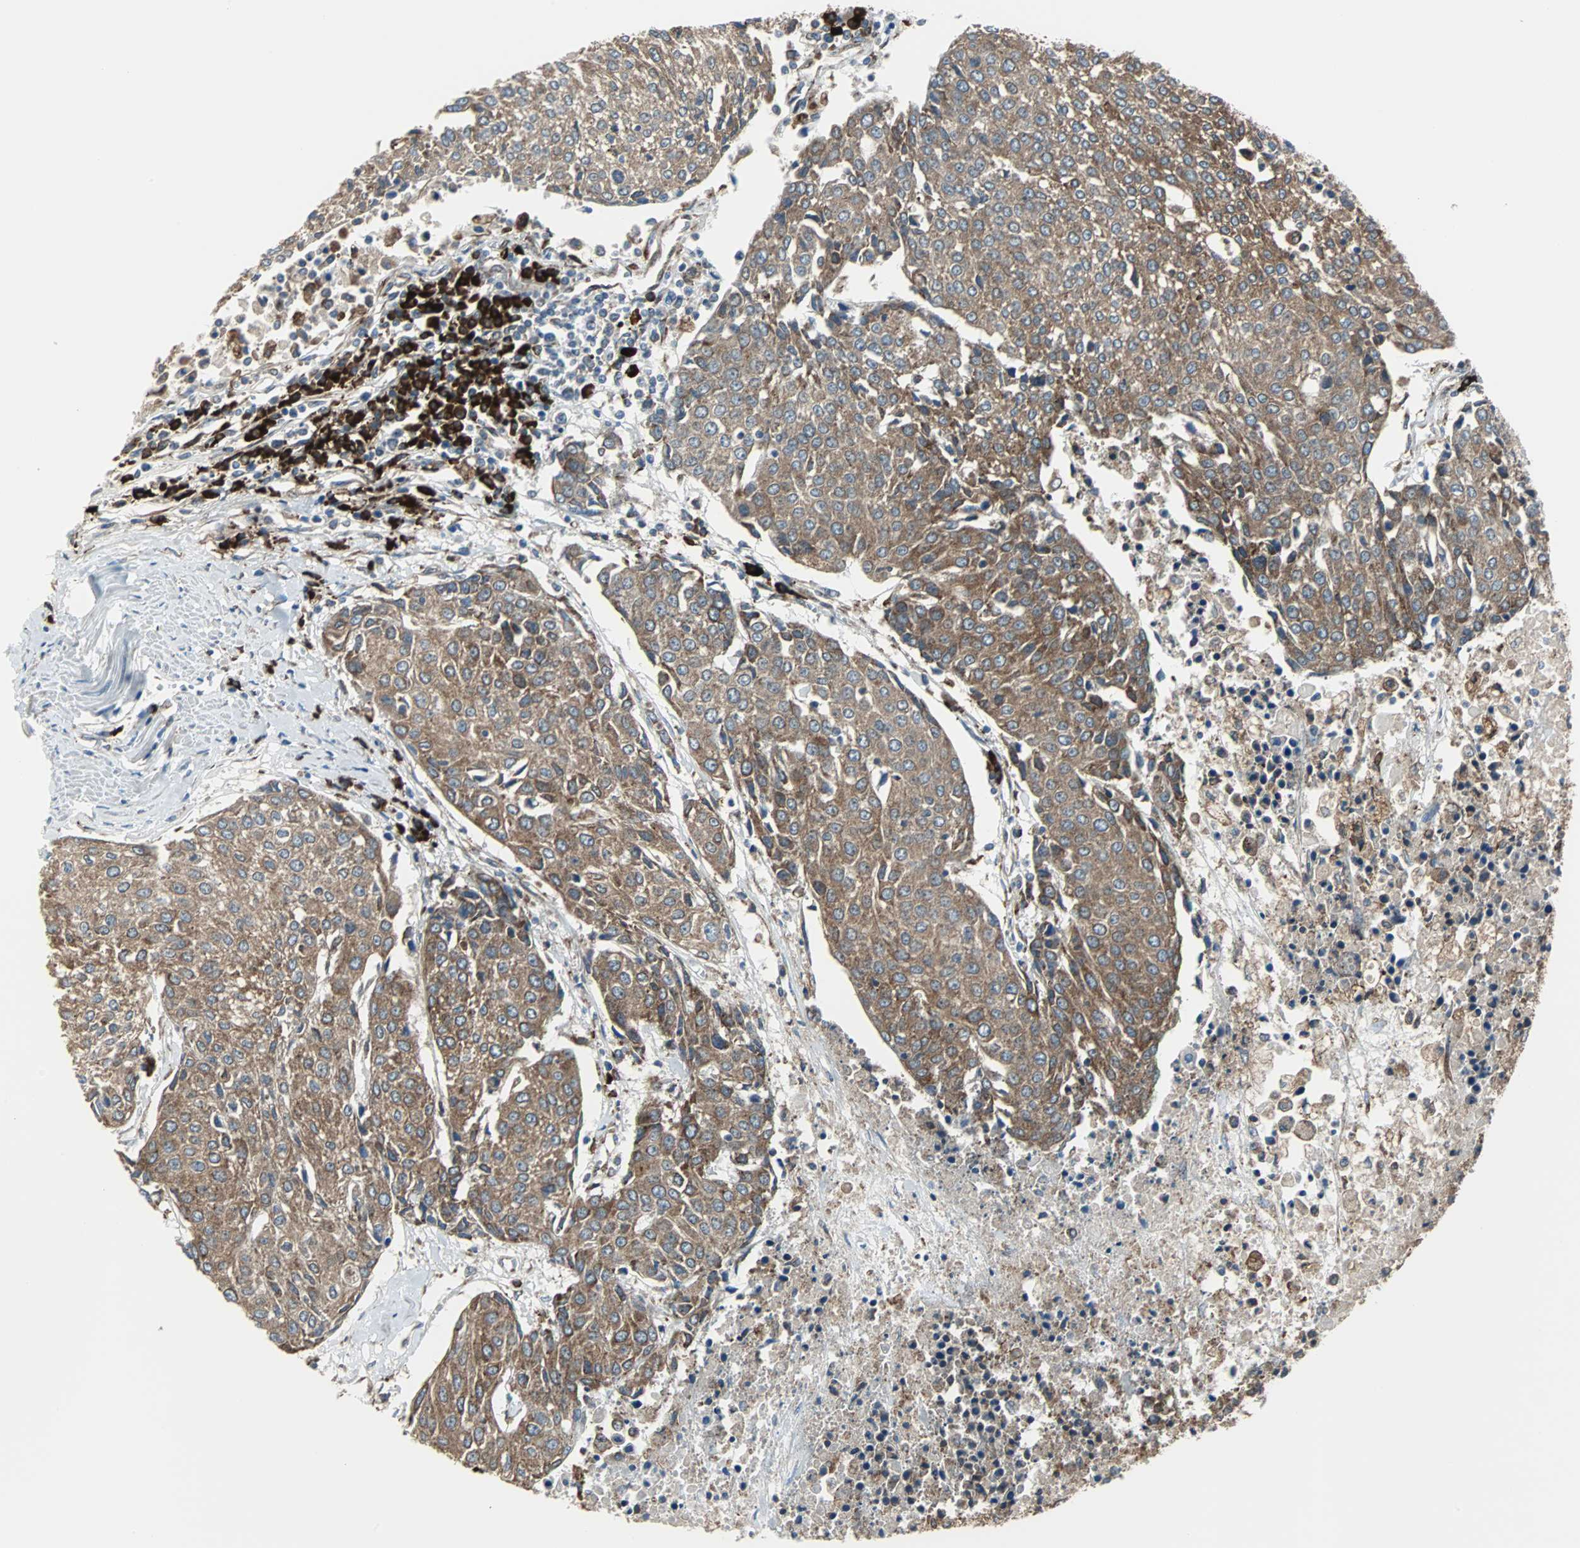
{"staining": {"intensity": "moderate", "quantity": ">75%", "location": "cytoplasmic/membranous"}, "tissue": "urothelial cancer", "cell_type": "Tumor cells", "image_type": "cancer", "snomed": [{"axis": "morphology", "description": "Urothelial carcinoma, High grade"}, {"axis": "topography", "description": "Urinary bladder"}], "caption": "Urothelial cancer tissue exhibits moderate cytoplasmic/membranous staining in approximately >75% of tumor cells, visualized by immunohistochemistry.", "gene": "PDIA4", "patient": {"sex": "female", "age": 85}}